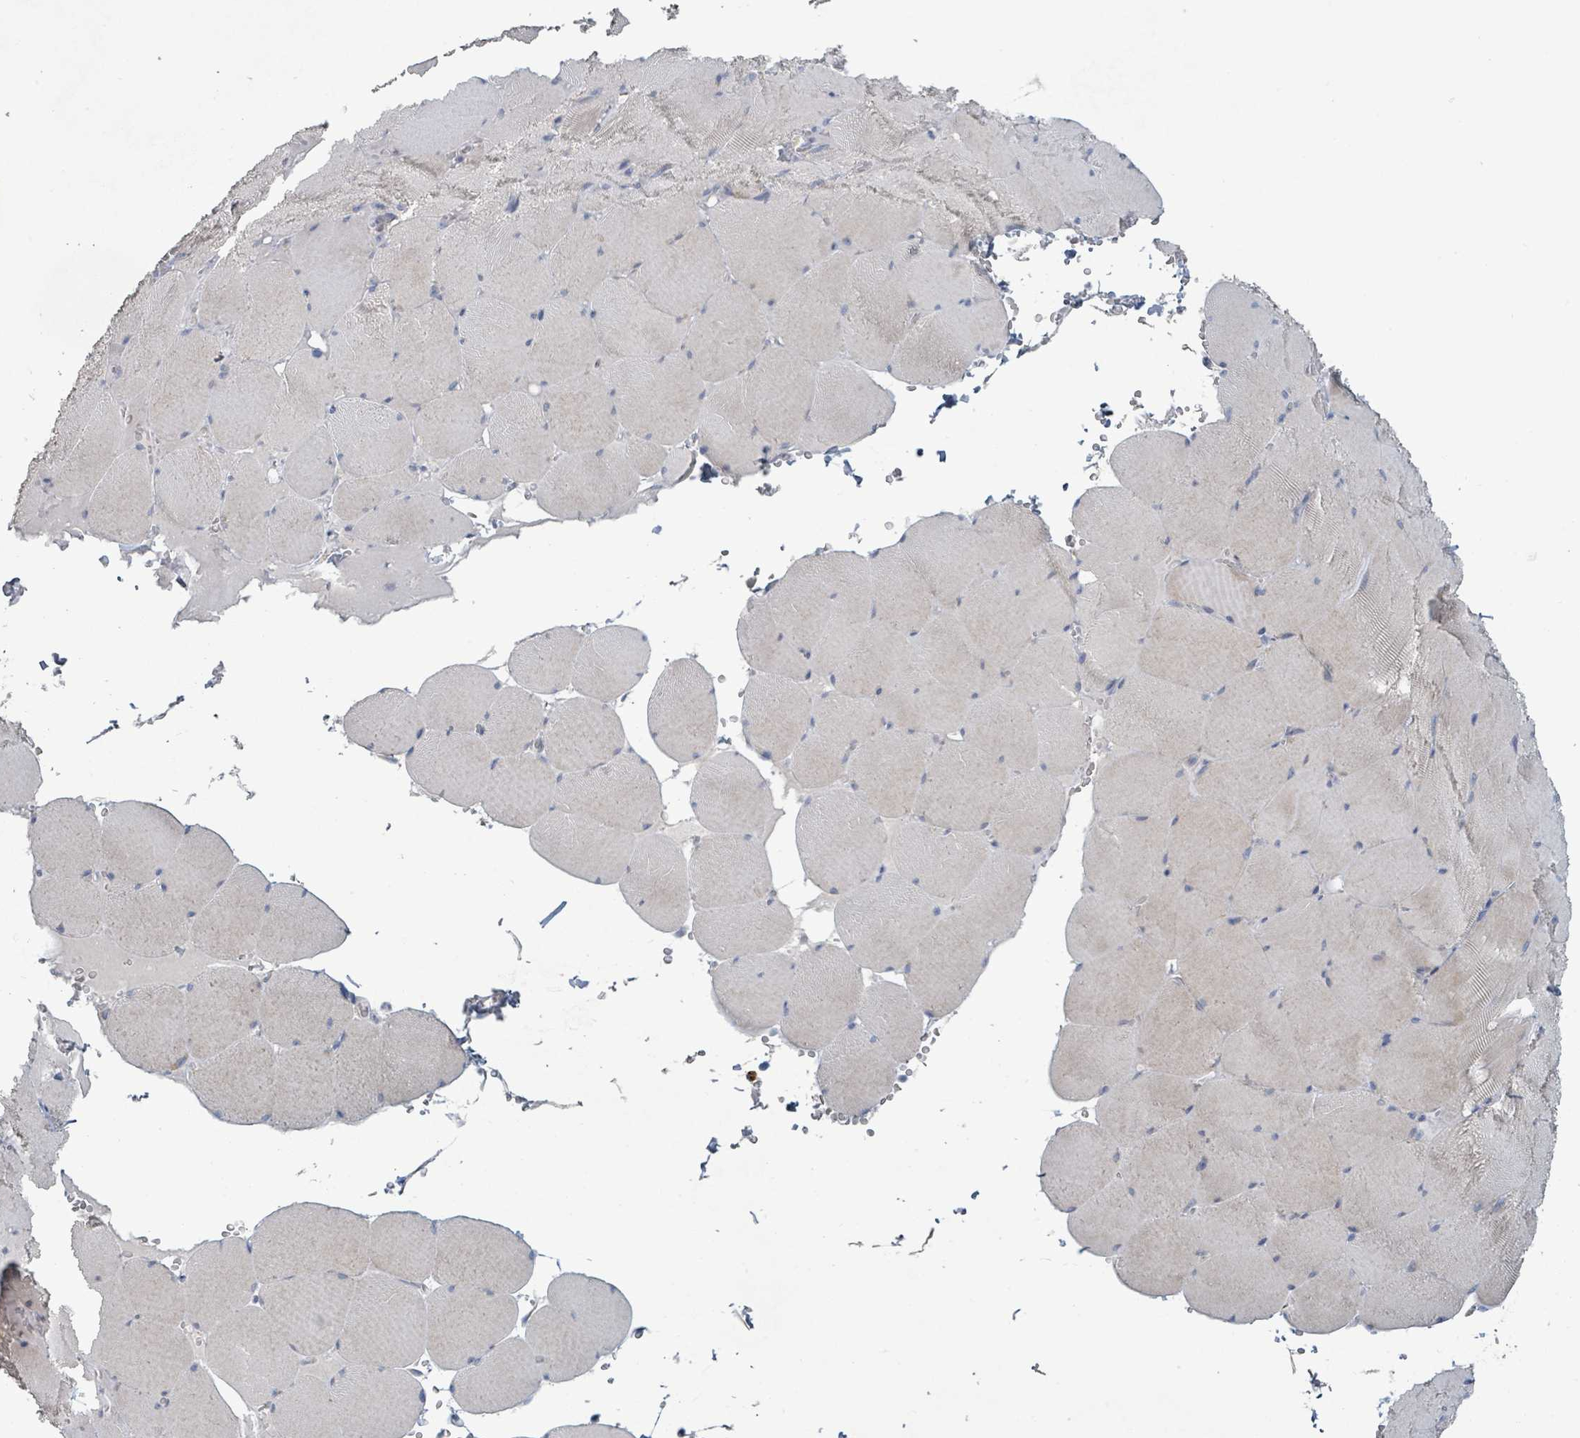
{"staining": {"intensity": "weak", "quantity": "<25%", "location": "cytoplasmic/membranous"}, "tissue": "skeletal muscle", "cell_type": "Myocytes", "image_type": "normal", "snomed": [{"axis": "morphology", "description": "Normal tissue, NOS"}, {"axis": "topography", "description": "Skeletal muscle"}, {"axis": "topography", "description": "Head-Neck"}], "caption": "IHC histopathology image of unremarkable skeletal muscle: human skeletal muscle stained with DAB (3,3'-diaminobenzidine) demonstrates no significant protein positivity in myocytes.", "gene": "RPL32", "patient": {"sex": "male", "age": 66}}